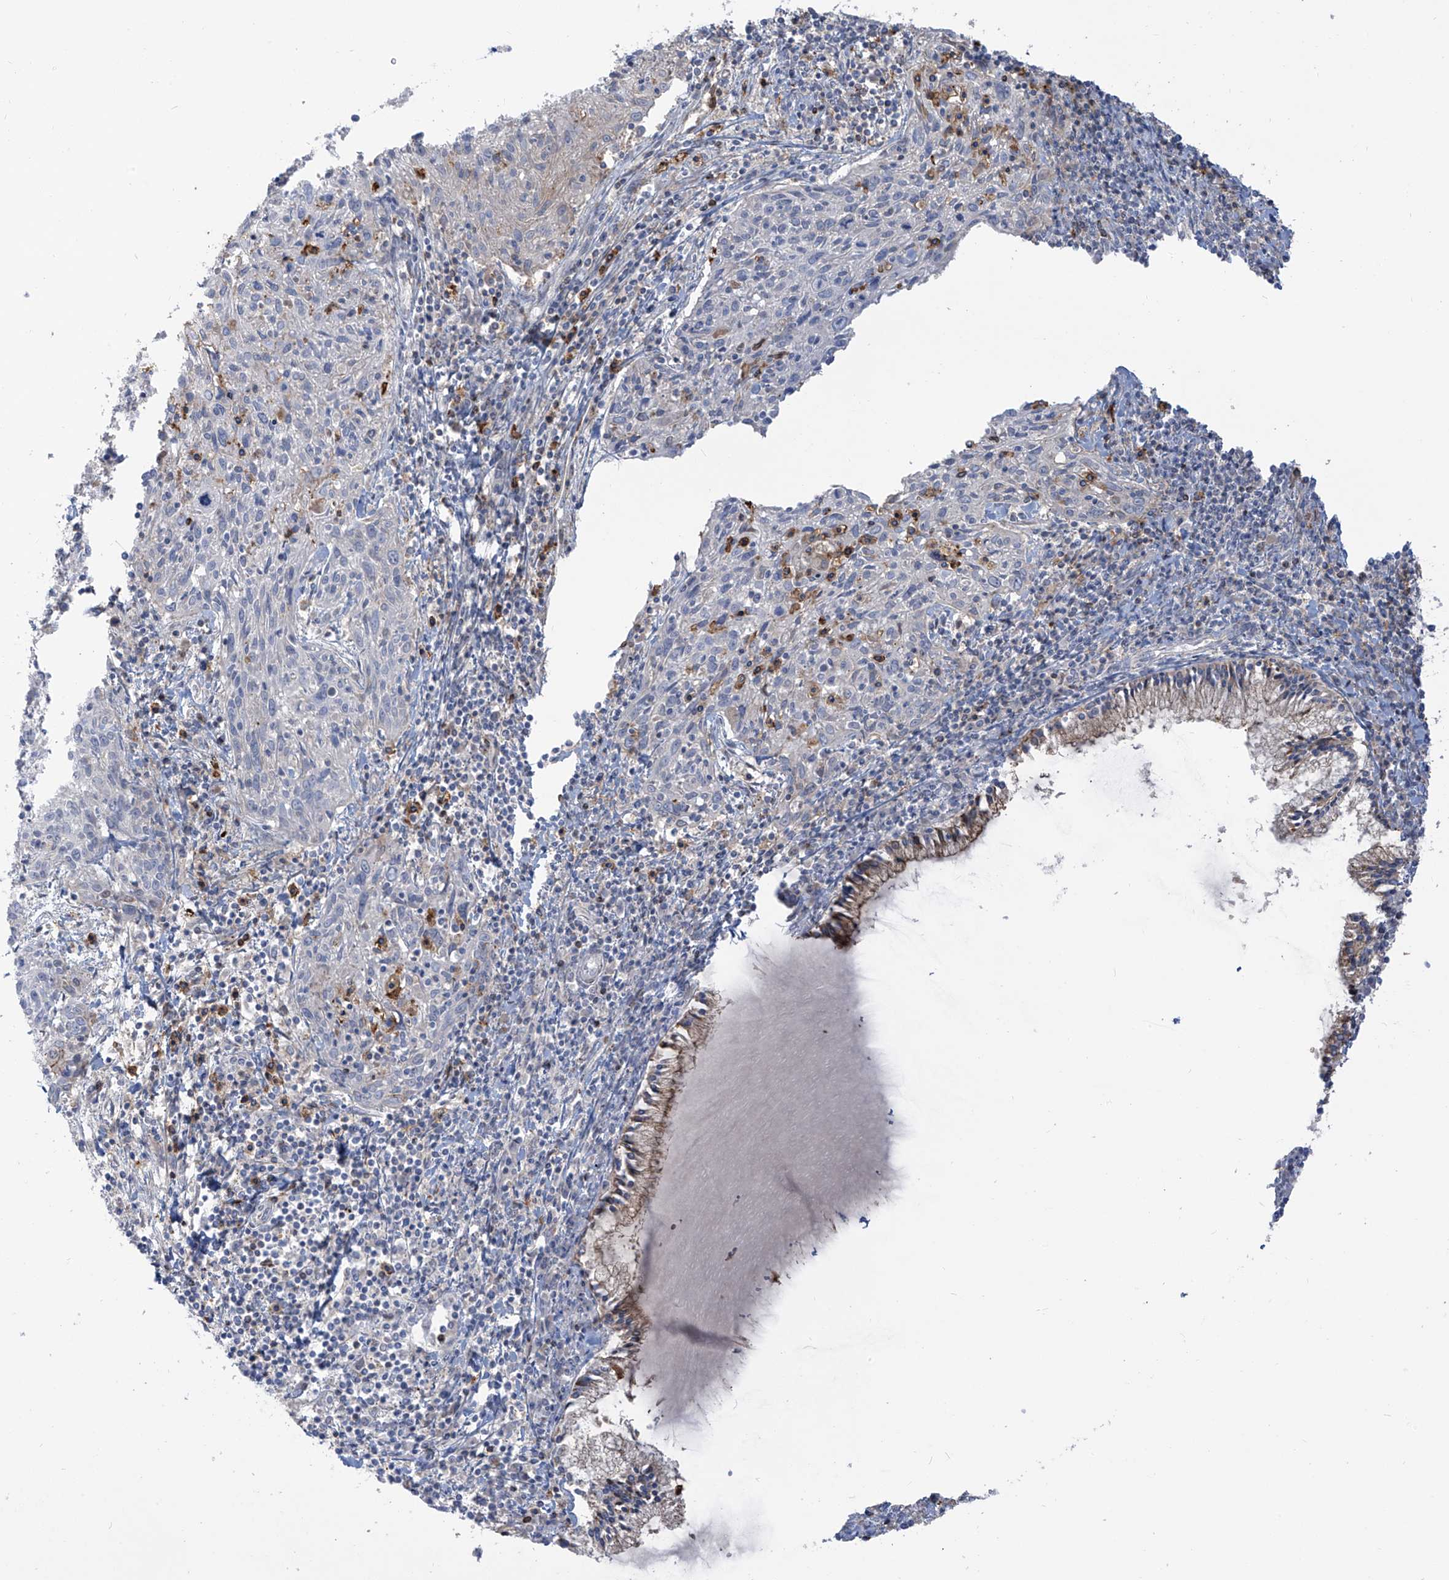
{"staining": {"intensity": "negative", "quantity": "none", "location": "none"}, "tissue": "cervical cancer", "cell_type": "Tumor cells", "image_type": "cancer", "snomed": [{"axis": "morphology", "description": "Squamous cell carcinoma, NOS"}, {"axis": "topography", "description": "Cervix"}], "caption": "Immunohistochemistry (IHC) photomicrograph of cervical squamous cell carcinoma stained for a protein (brown), which demonstrates no staining in tumor cells.", "gene": "NOTO", "patient": {"sex": "female", "age": 51}}